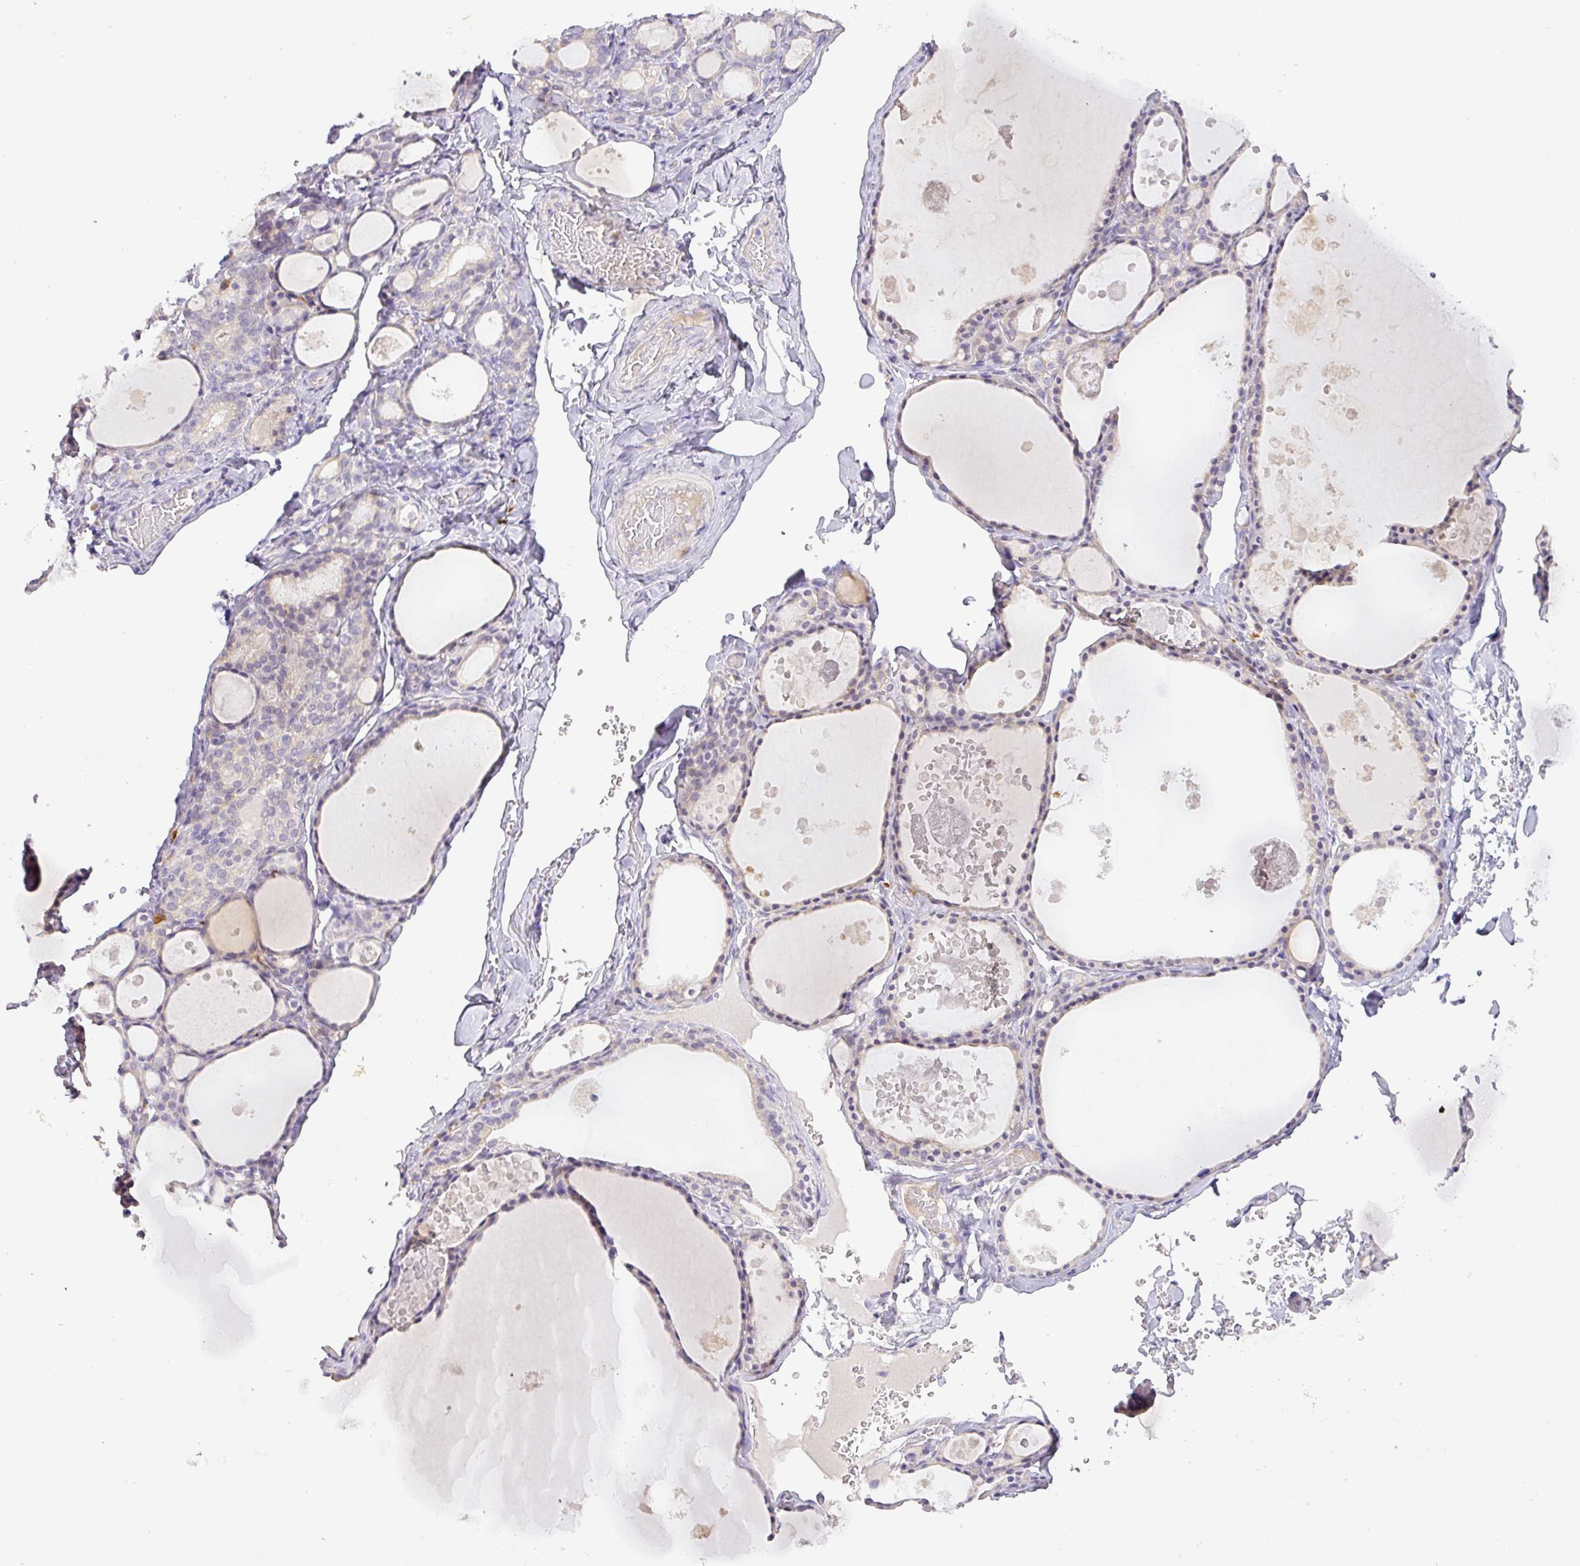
{"staining": {"intensity": "negative", "quantity": "none", "location": "none"}, "tissue": "thyroid gland", "cell_type": "Glandular cells", "image_type": "normal", "snomed": [{"axis": "morphology", "description": "Normal tissue, NOS"}, {"axis": "topography", "description": "Thyroid gland"}], "caption": "Immunohistochemical staining of benign human thyroid gland shows no significant staining in glandular cells.", "gene": "DRD5", "patient": {"sex": "male", "age": 56}}